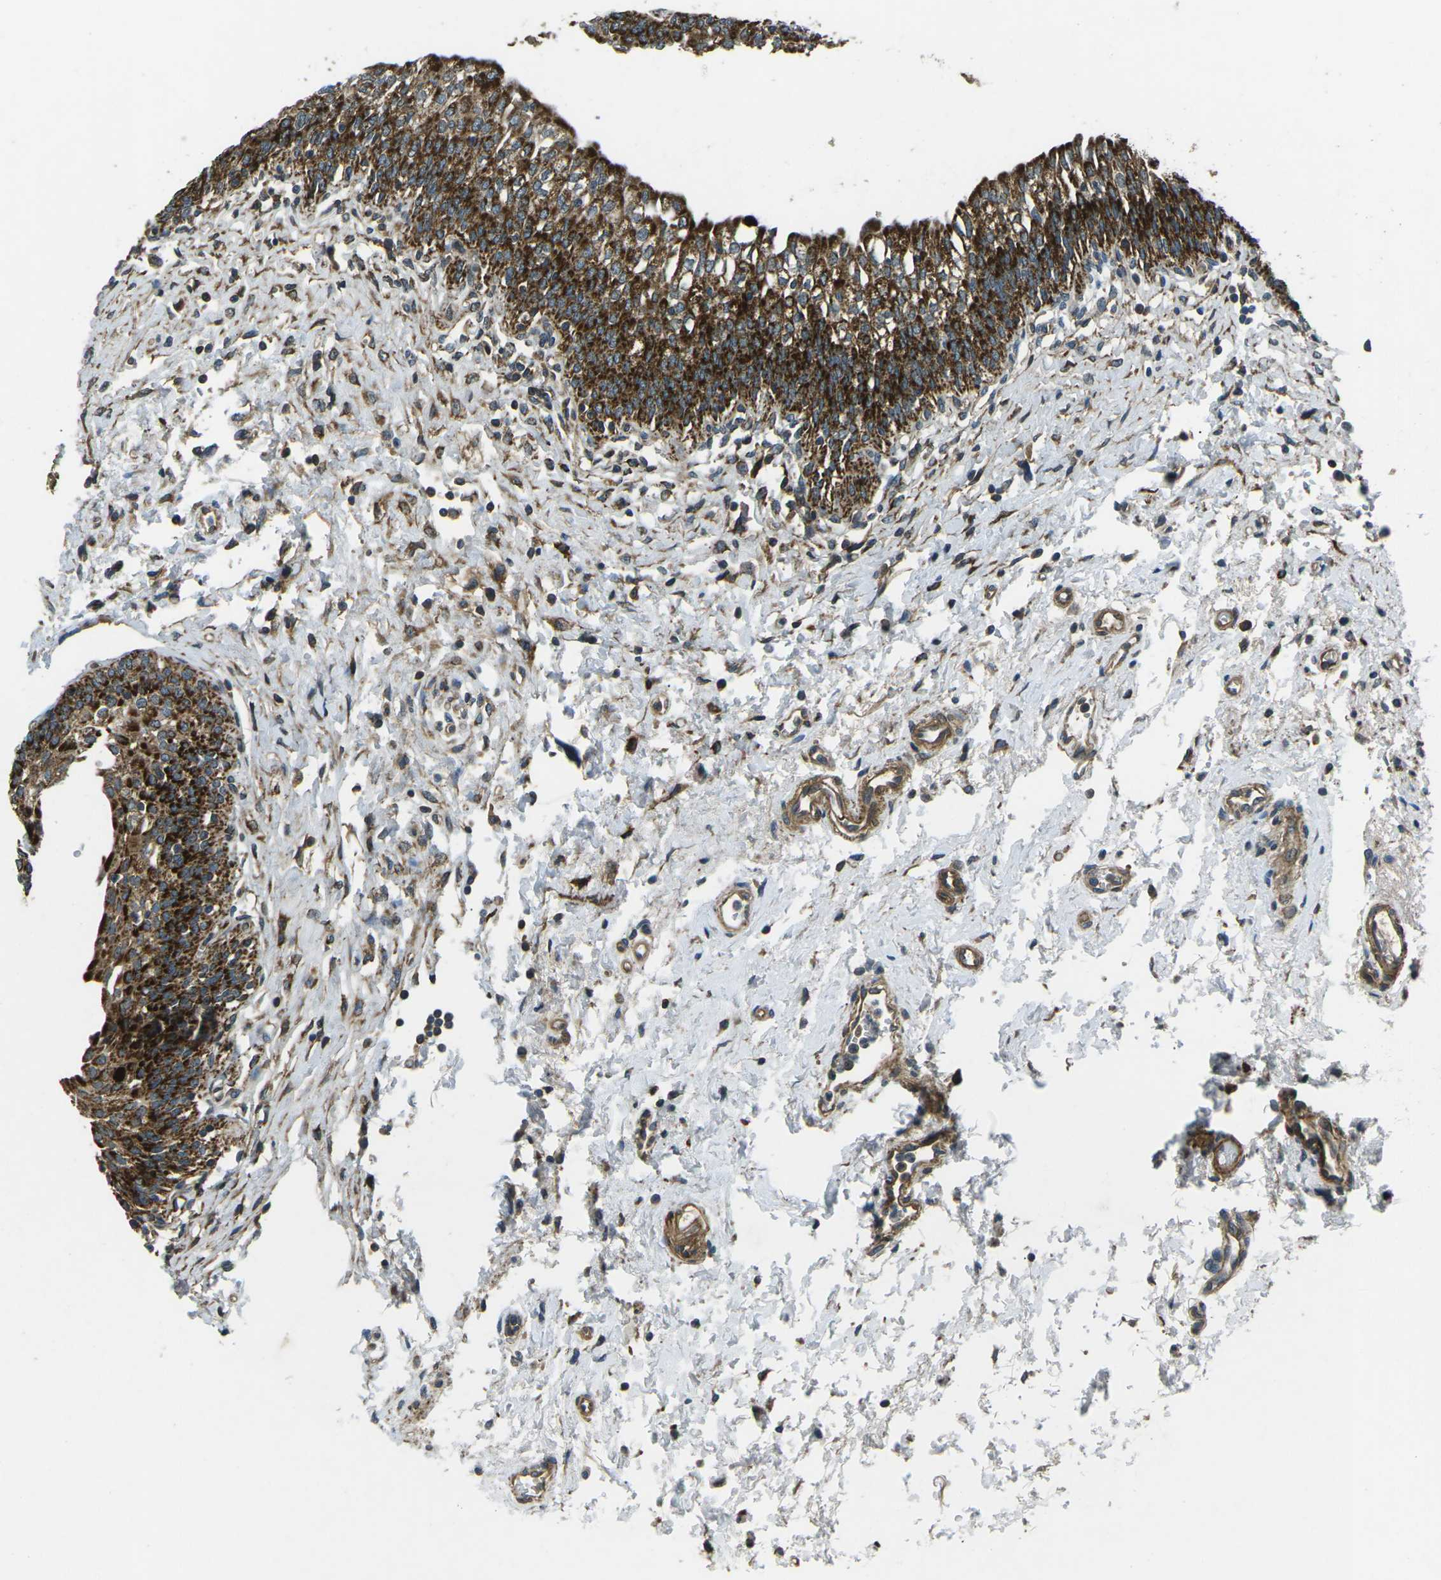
{"staining": {"intensity": "strong", "quantity": ">75%", "location": "cytoplasmic/membranous"}, "tissue": "urinary bladder", "cell_type": "Urothelial cells", "image_type": "normal", "snomed": [{"axis": "morphology", "description": "Normal tissue, NOS"}, {"axis": "topography", "description": "Urinary bladder"}], "caption": "Brown immunohistochemical staining in unremarkable human urinary bladder exhibits strong cytoplasmic/membranous staining in approximately >75% of urothelial cells.", "gene": "AFAP1", "patient": {"sex": "male", "age": 55}}